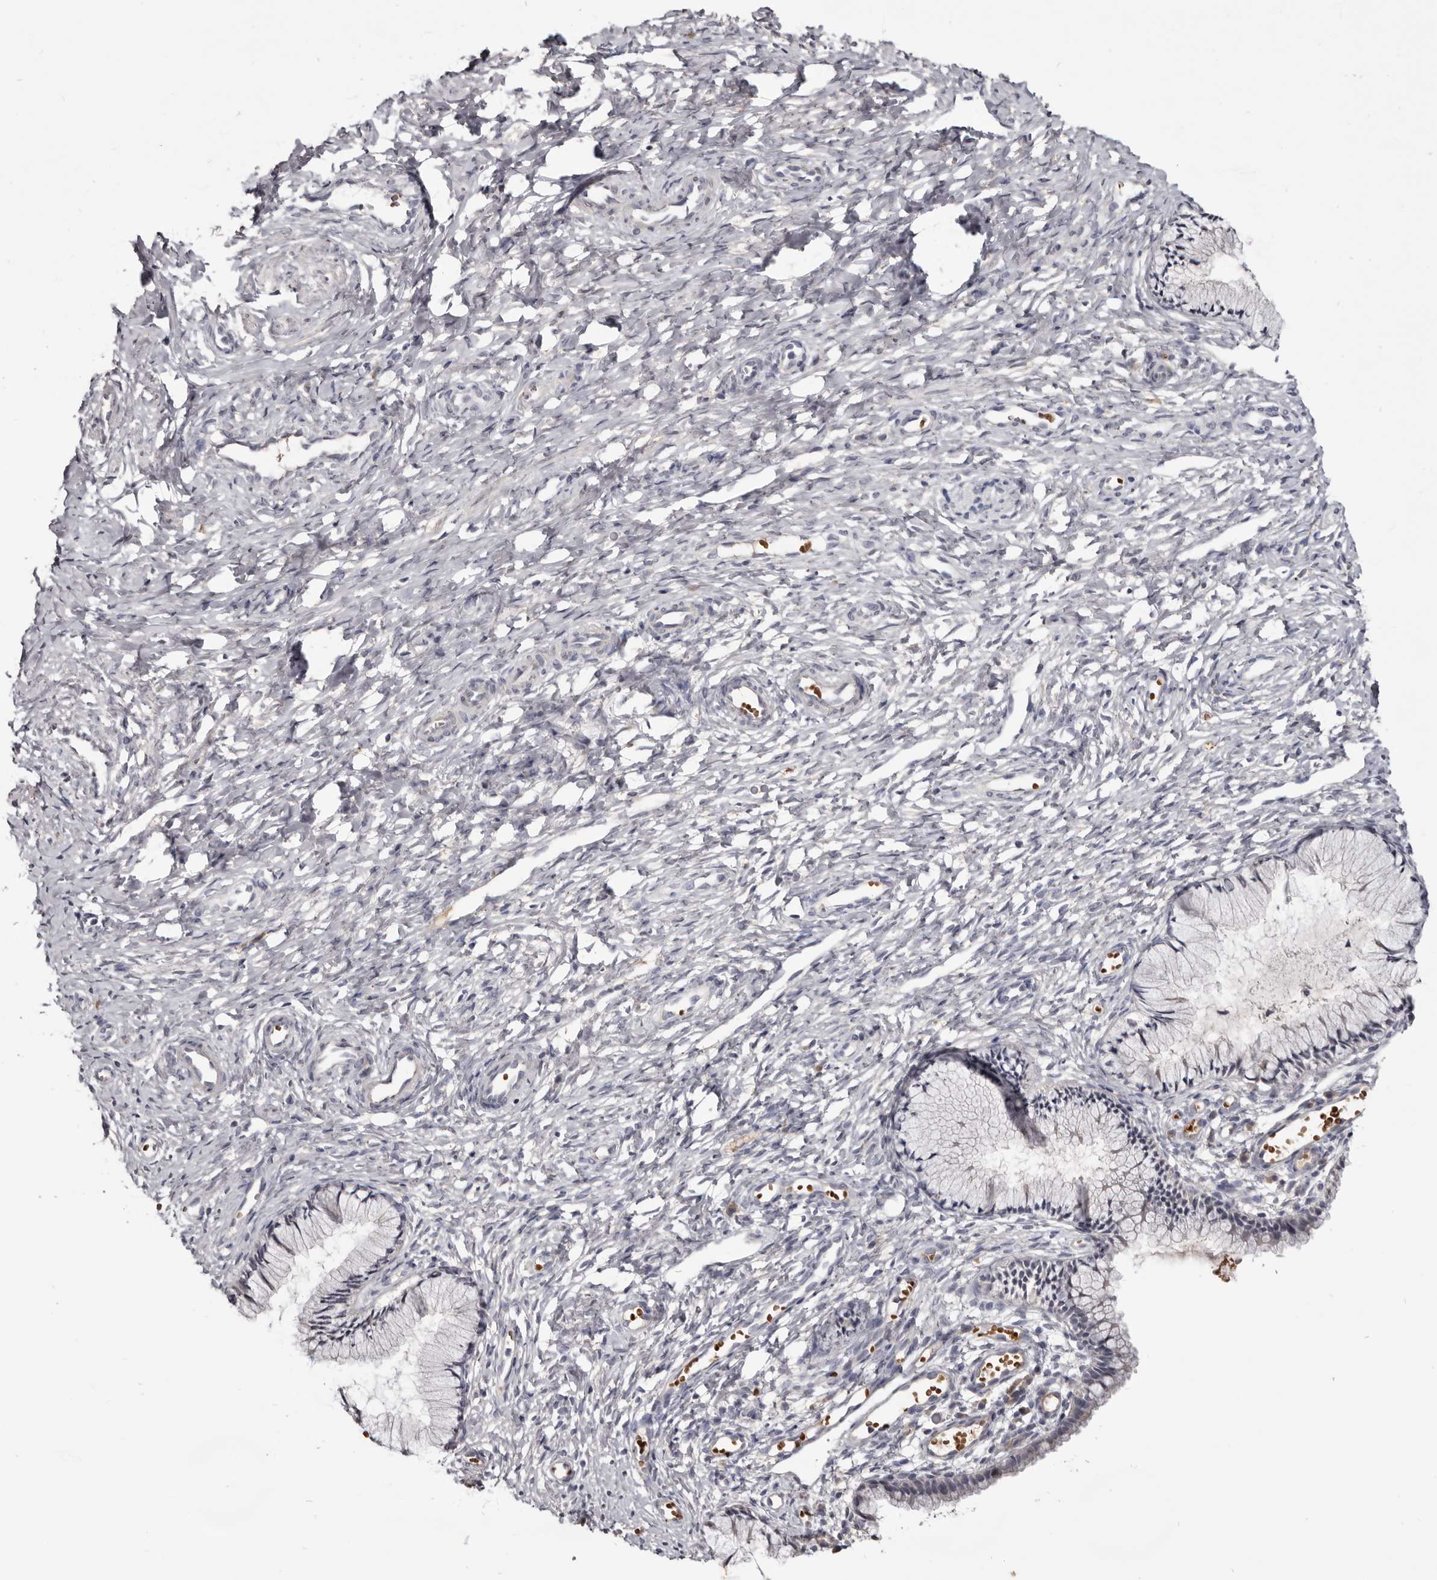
{"staining": {"intensity": "negative", "quantity": "none", "location": "none"}, "tissue": "cervix", "cell_type": "Glandular cells", "image_type": "normal", "snomed": [{"axis": "morphology", "description": "Normal tissue, NOS"}, {"axis": "topography", "description": "Cervix"}], "caption": "This is an immunohistochemistry histopathology image of benign cervix. There is no expression in glandular cells.", "gene": "NENF", "patient": {"sex": "female", "age": 27}}